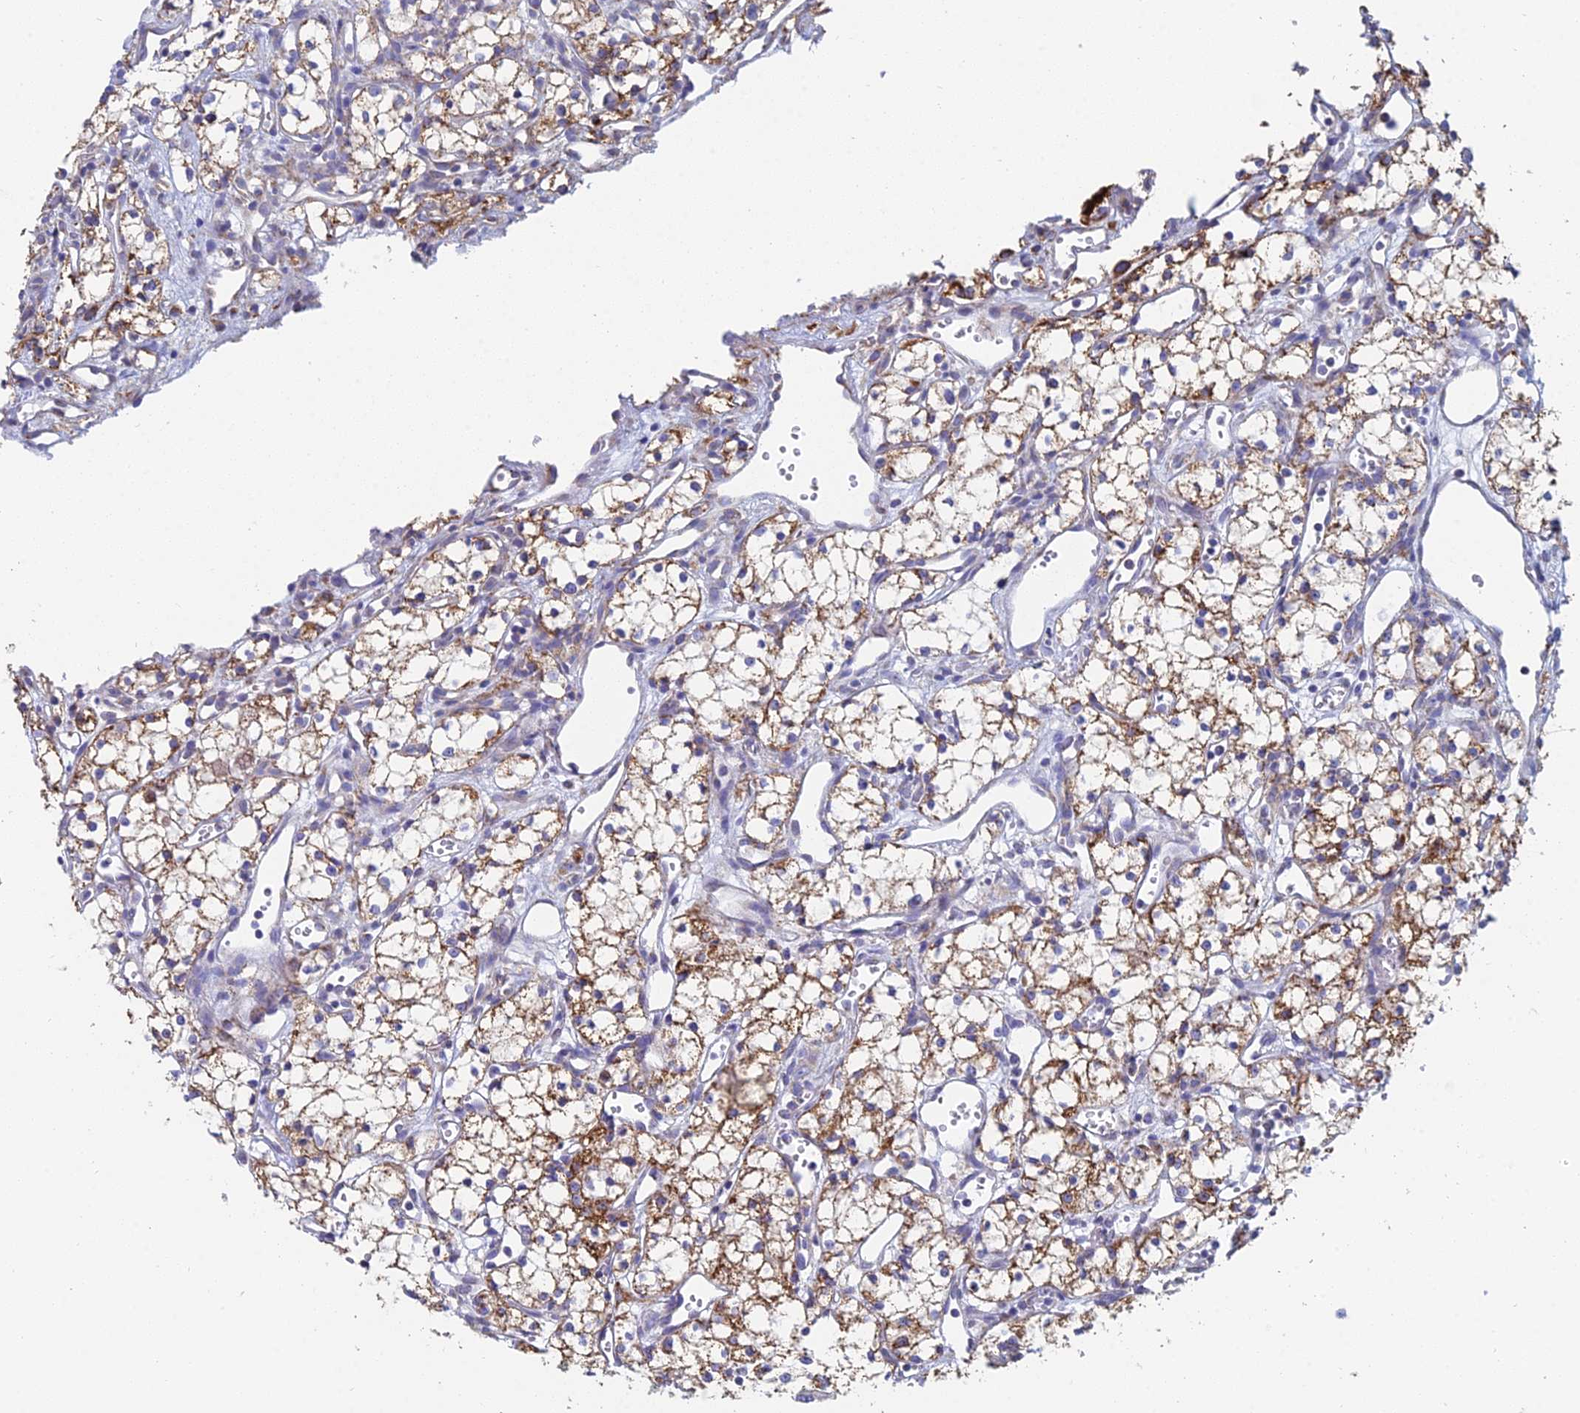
{"staining": {"intensity": "moderate", "quantity": ">75%", "location": "cytoplasmic/membranous"}, "tissue": "renal cancer", "cell_type": "Tumor cells", "image_type": "cancer", "snomed": [{"axis": "morphology", "description": "Adenocarcinoma, NOS"}, {"axis": "topography", "description": "Kidney"}], "caption": "Renal cancer stained with IHC shows moderate cytoplasmic/membranous positivity in approximately >75% of tumor cells.", "gene": "CRACR2B", "patient": {"sex": "male", "age": 59}}